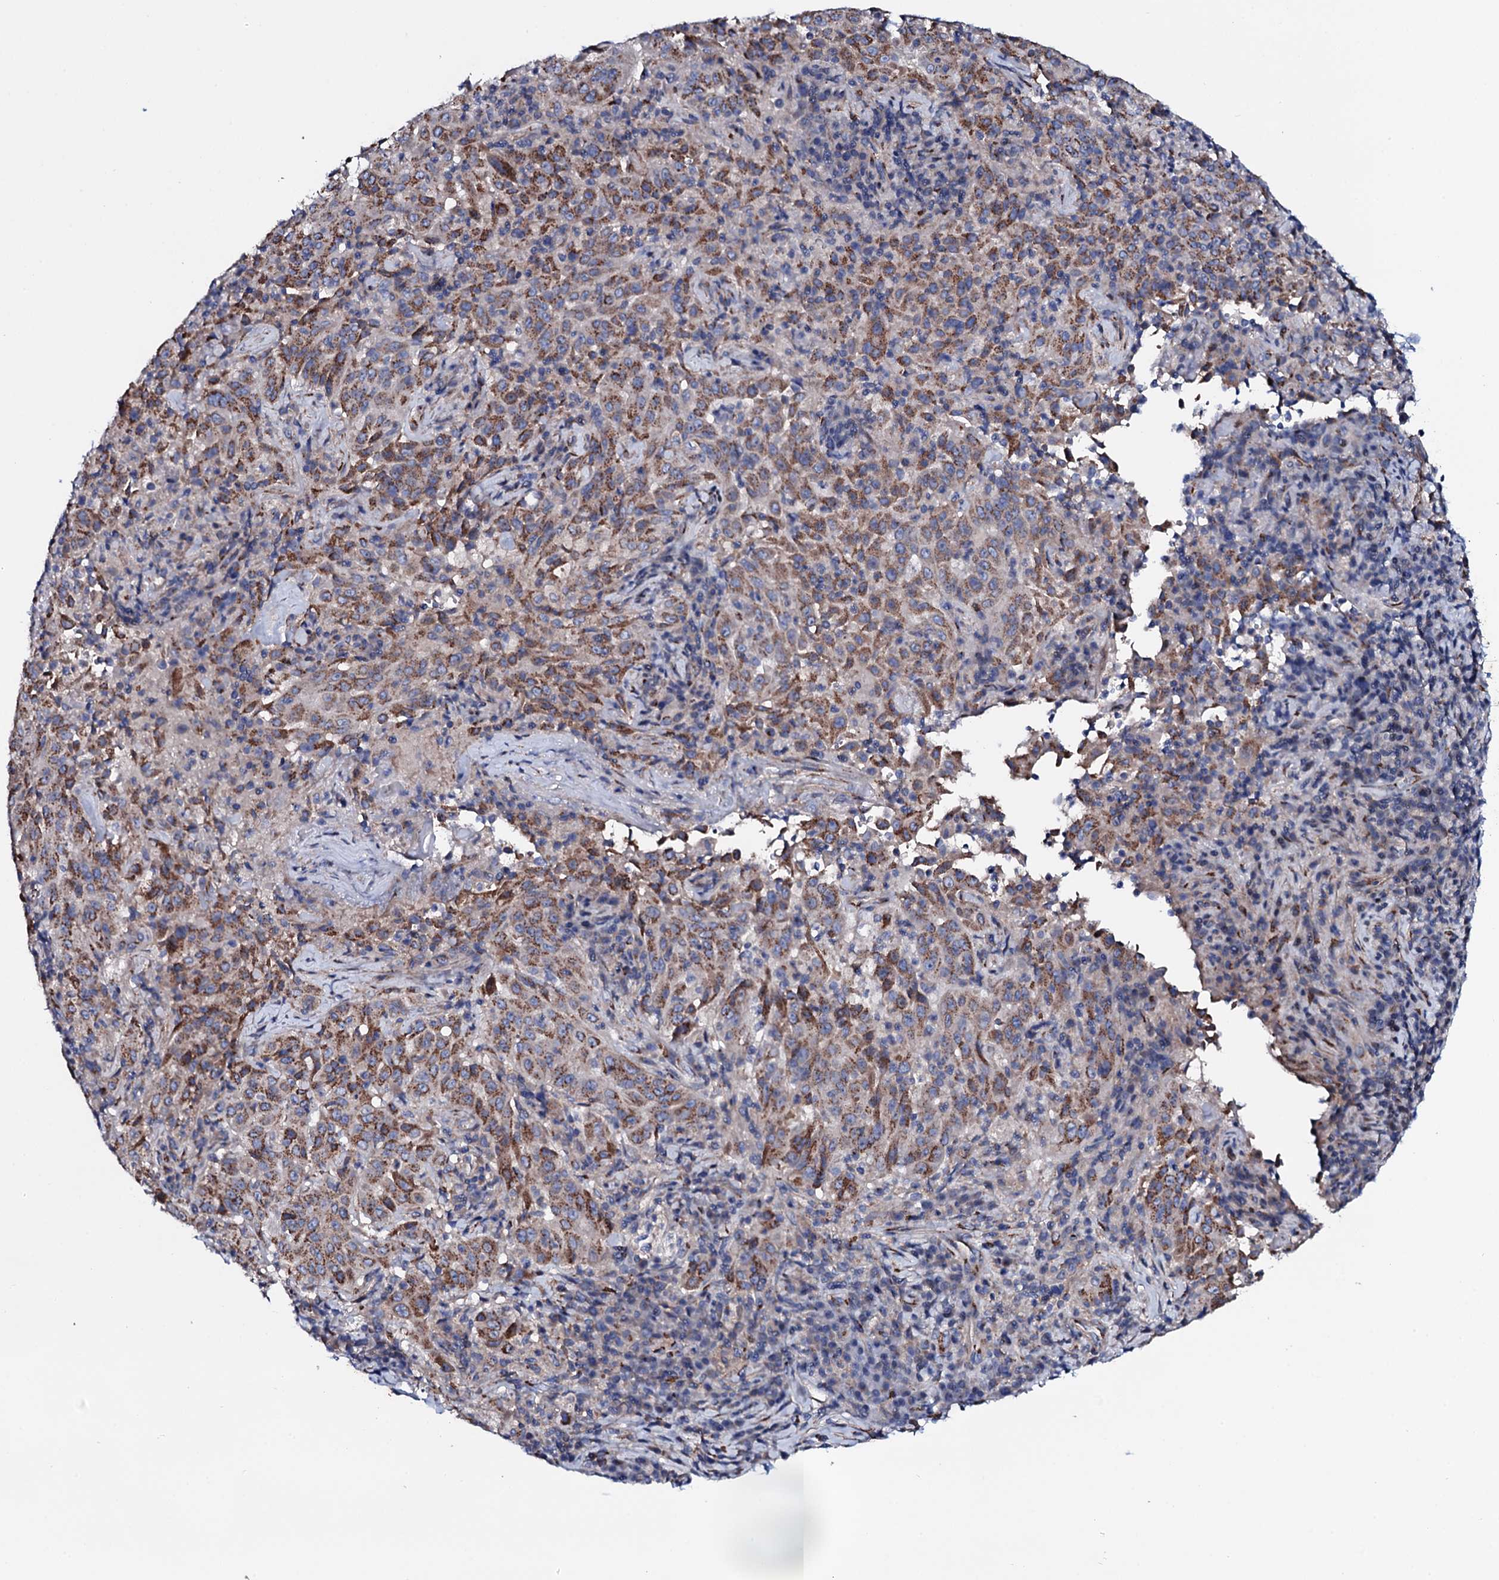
{"staining": {"intensity": "moderate", "quantity": ">75%", "location": "cytoplasmic/membranous"}, "tissue": "pancreatic cancer", "cell_type": "Tumor cells", "image_type": "cancer", "snomed": [{"axis": "morphology", "description": "Adenocarcinoma, NOS"}, {"axis": "topography", "description": "Pancreas"}], "caption": "Immunohistochemistry photomicrograph of neoplastic tissue: human pancreatic cancer stained using immunohistochemistry (IHC) shows medium levels of moderate protein expression localized specifically in the cytoplasmic/membranous of tumor cells, appearing as a cytoplasmic/membranous brown color.", "gene": "PLET1", "patient": {"sex": "male", "age": 63}}